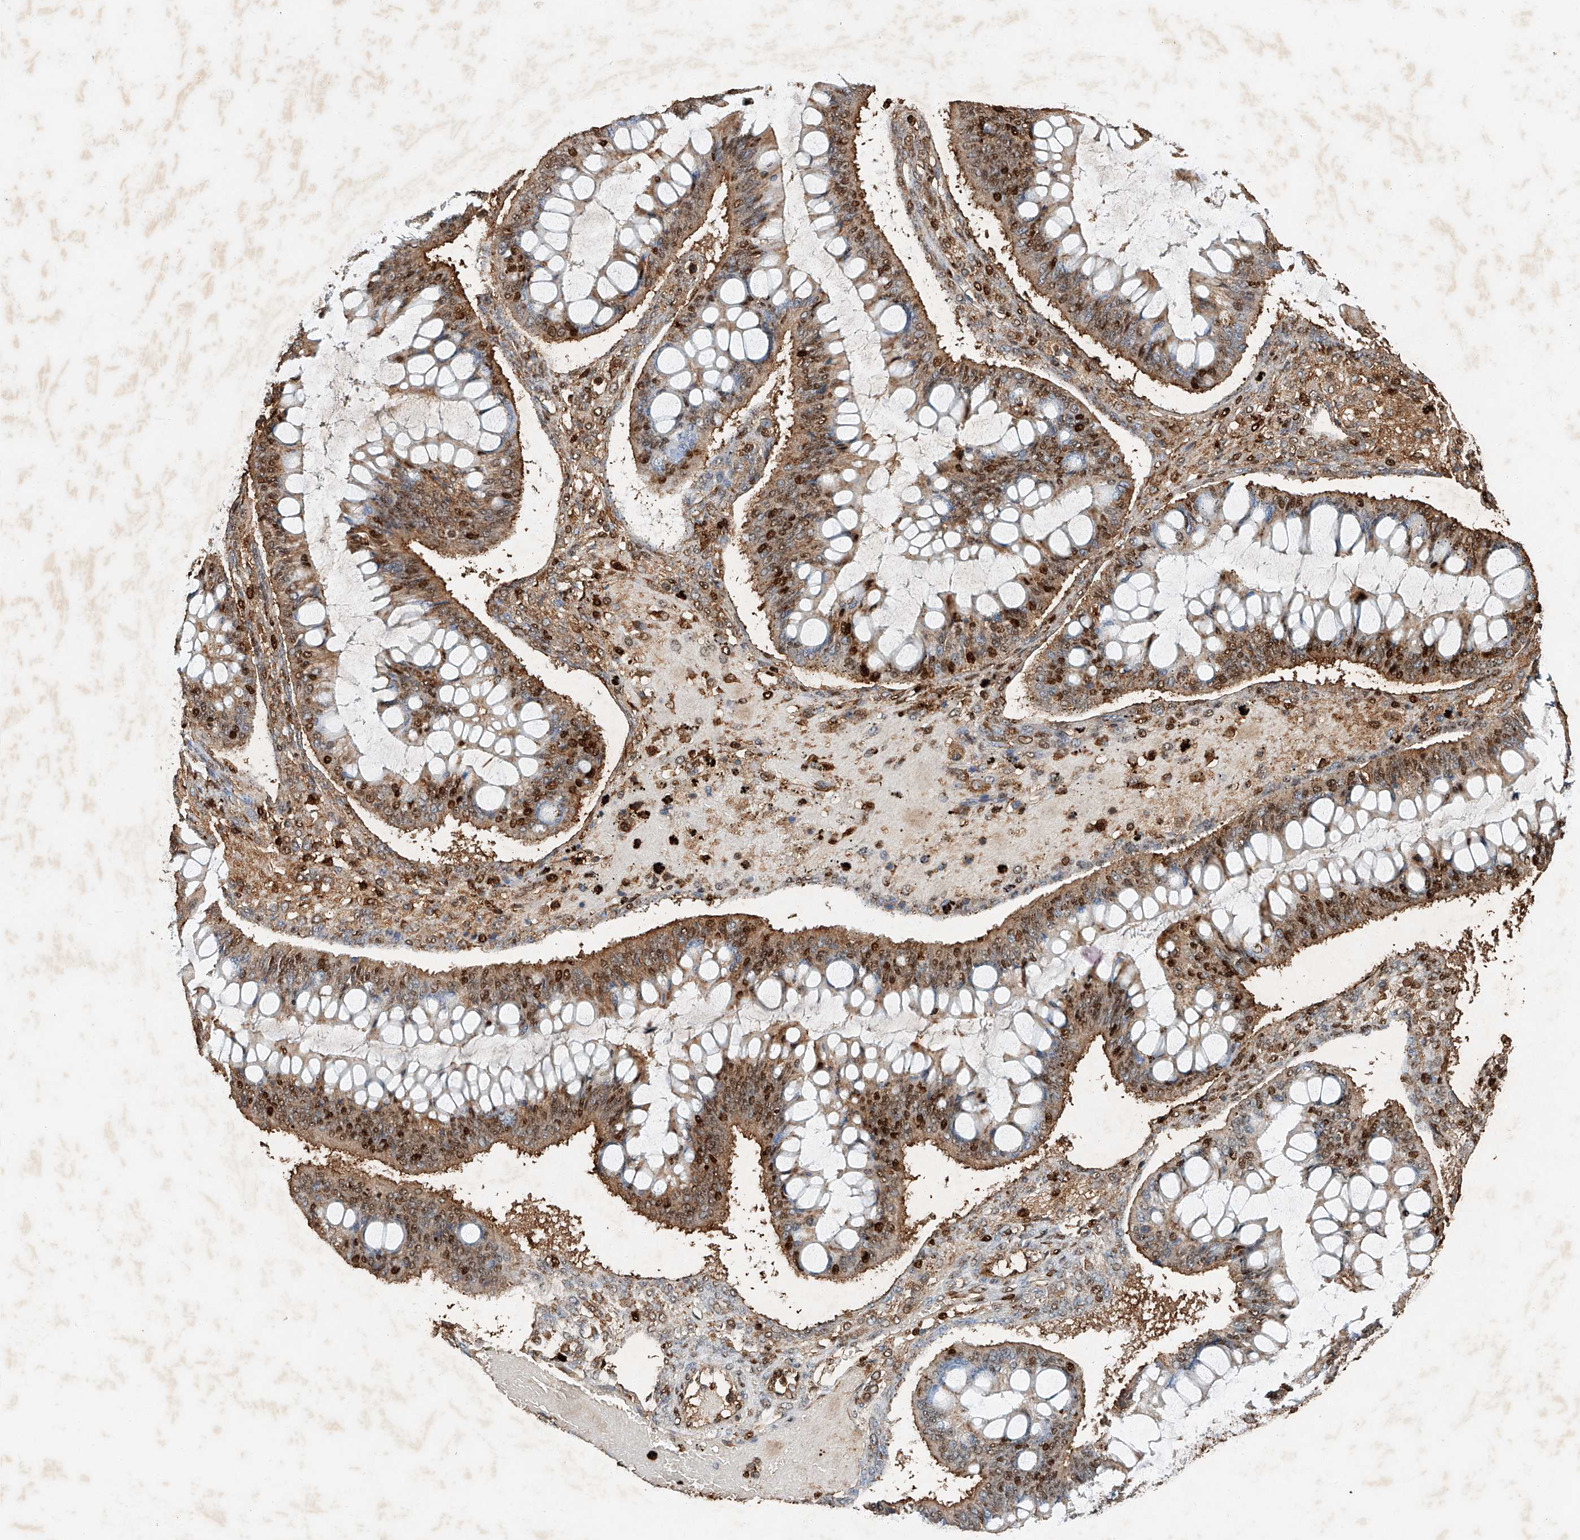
{"staining": {"intensity": "moderate", "quantity": ">75%", "location": "cytoplasmic/membranous,nuclear"}, "tissue": "ovarian cancer", "cell_type": "Tumor cells", "image_type": "cancer", "snomed": [{"axis": "morphology", "description": "Cystadenocarcinoma, mucinous, NOS"}, {"axis": "topography", "description": "Ovary"}], "caption": "The photomicrograph exhibits a brown stain indicating the presence of a protein in the cytoplasmic/membranous and nuclear of tumor cells in ovarian cancer.", "gene": "CTDP1", "patient": {"sex": "female", "age": 73}}